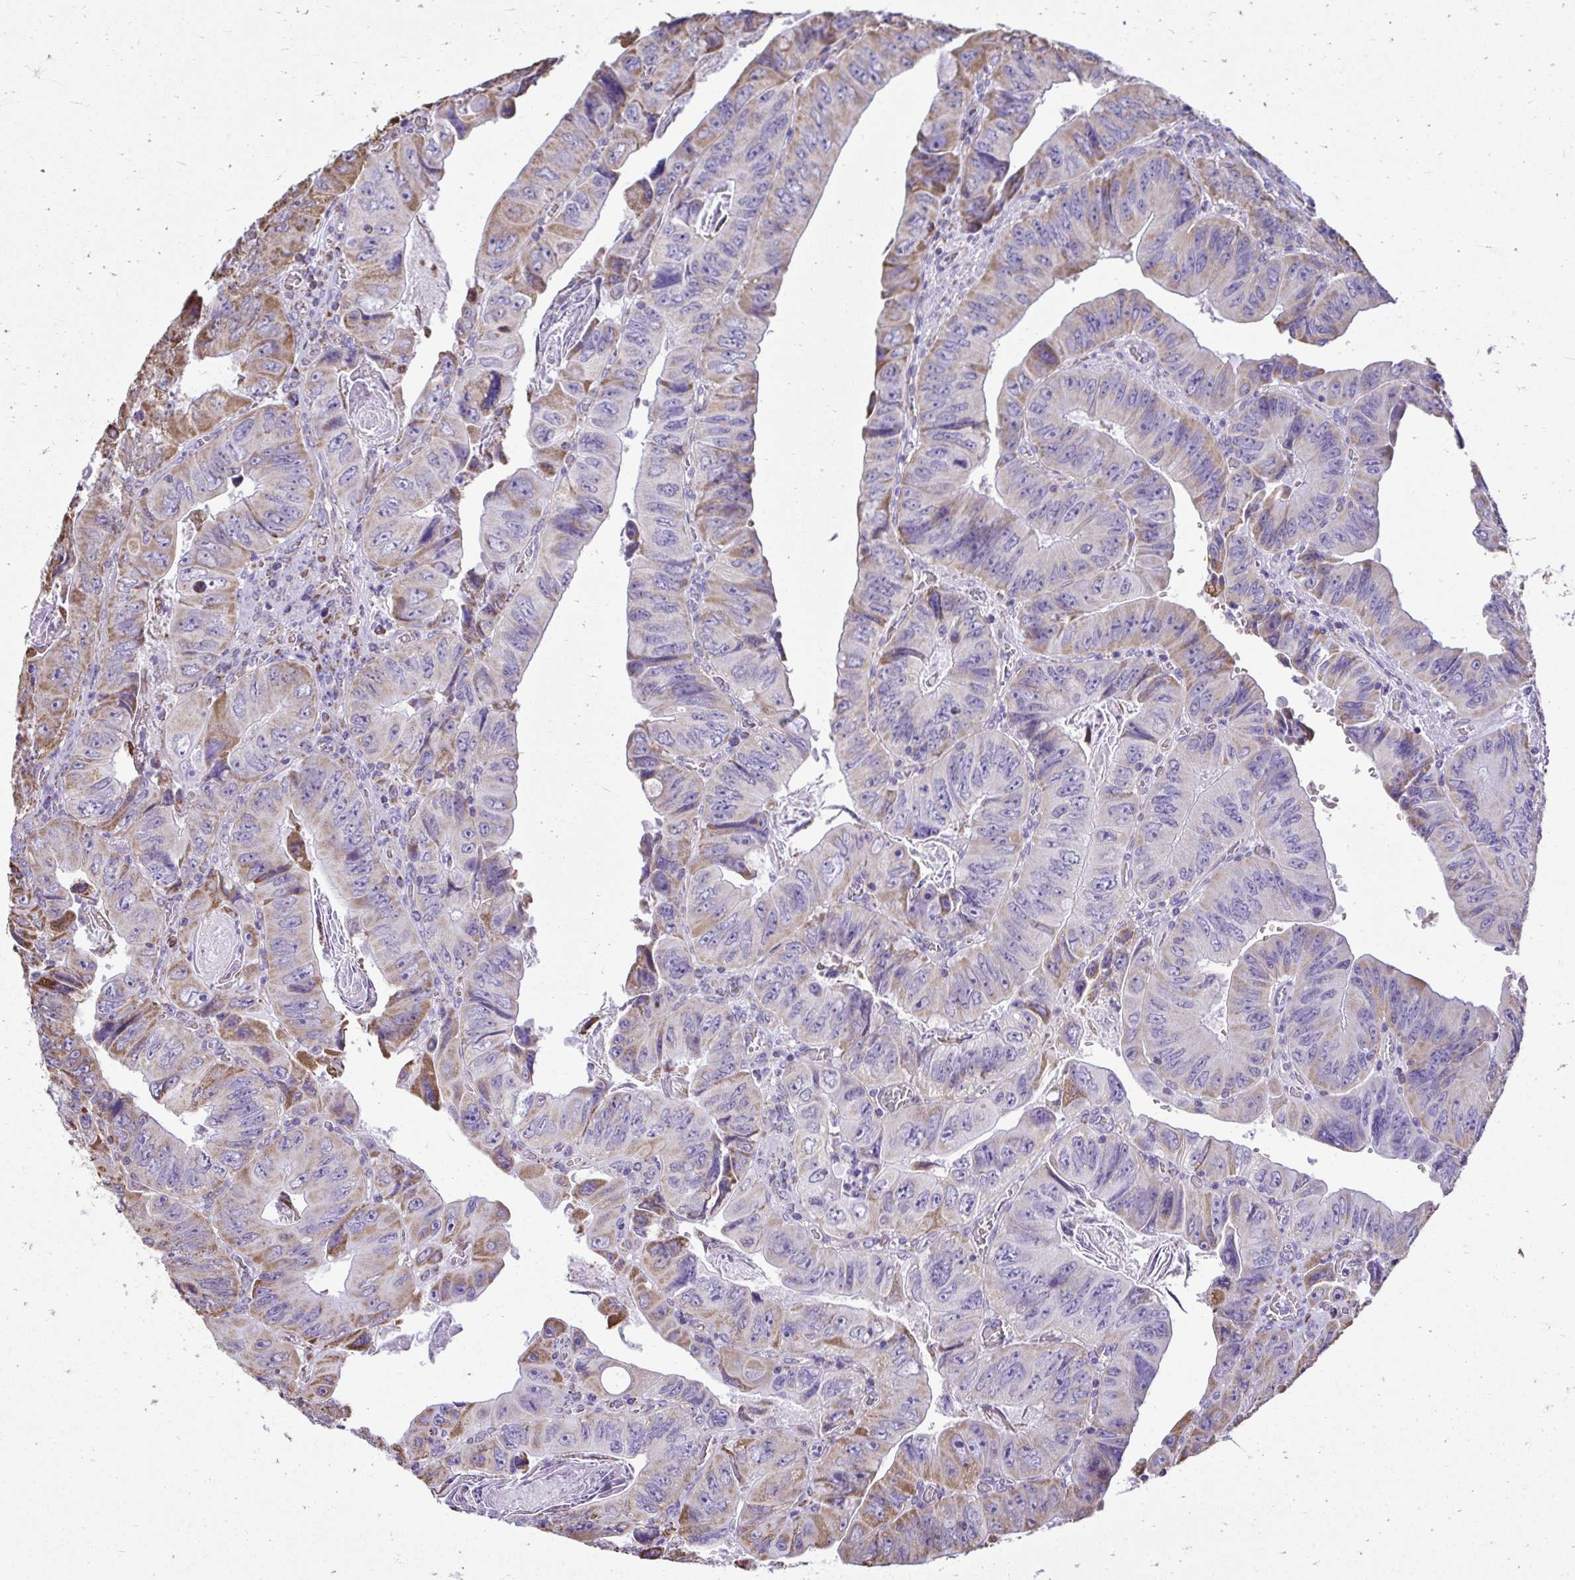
{"staining": {"intensity": "weak", "quantity": "25%-75%", "location": "cytoplasmic/membranous"}, "tissue": "colorectal cancer", "cell_type": "Tumor cells", "image_type": "cancer", "snomed": [{"axis": "morphology", "description": "Adenocarcinoma, NOS"}, {"axis": "topography", "description": "Colon"}], "caption": "This micrograph reveals immunohistochemistry (IHC) staining of human colorectal adenocarcinoma, with low weak cytoplasmic/membranous expression in about 25%-75% of tumor cells.", "gene": "MPZL2", "patient": {"sex": "female", "age": 84}}